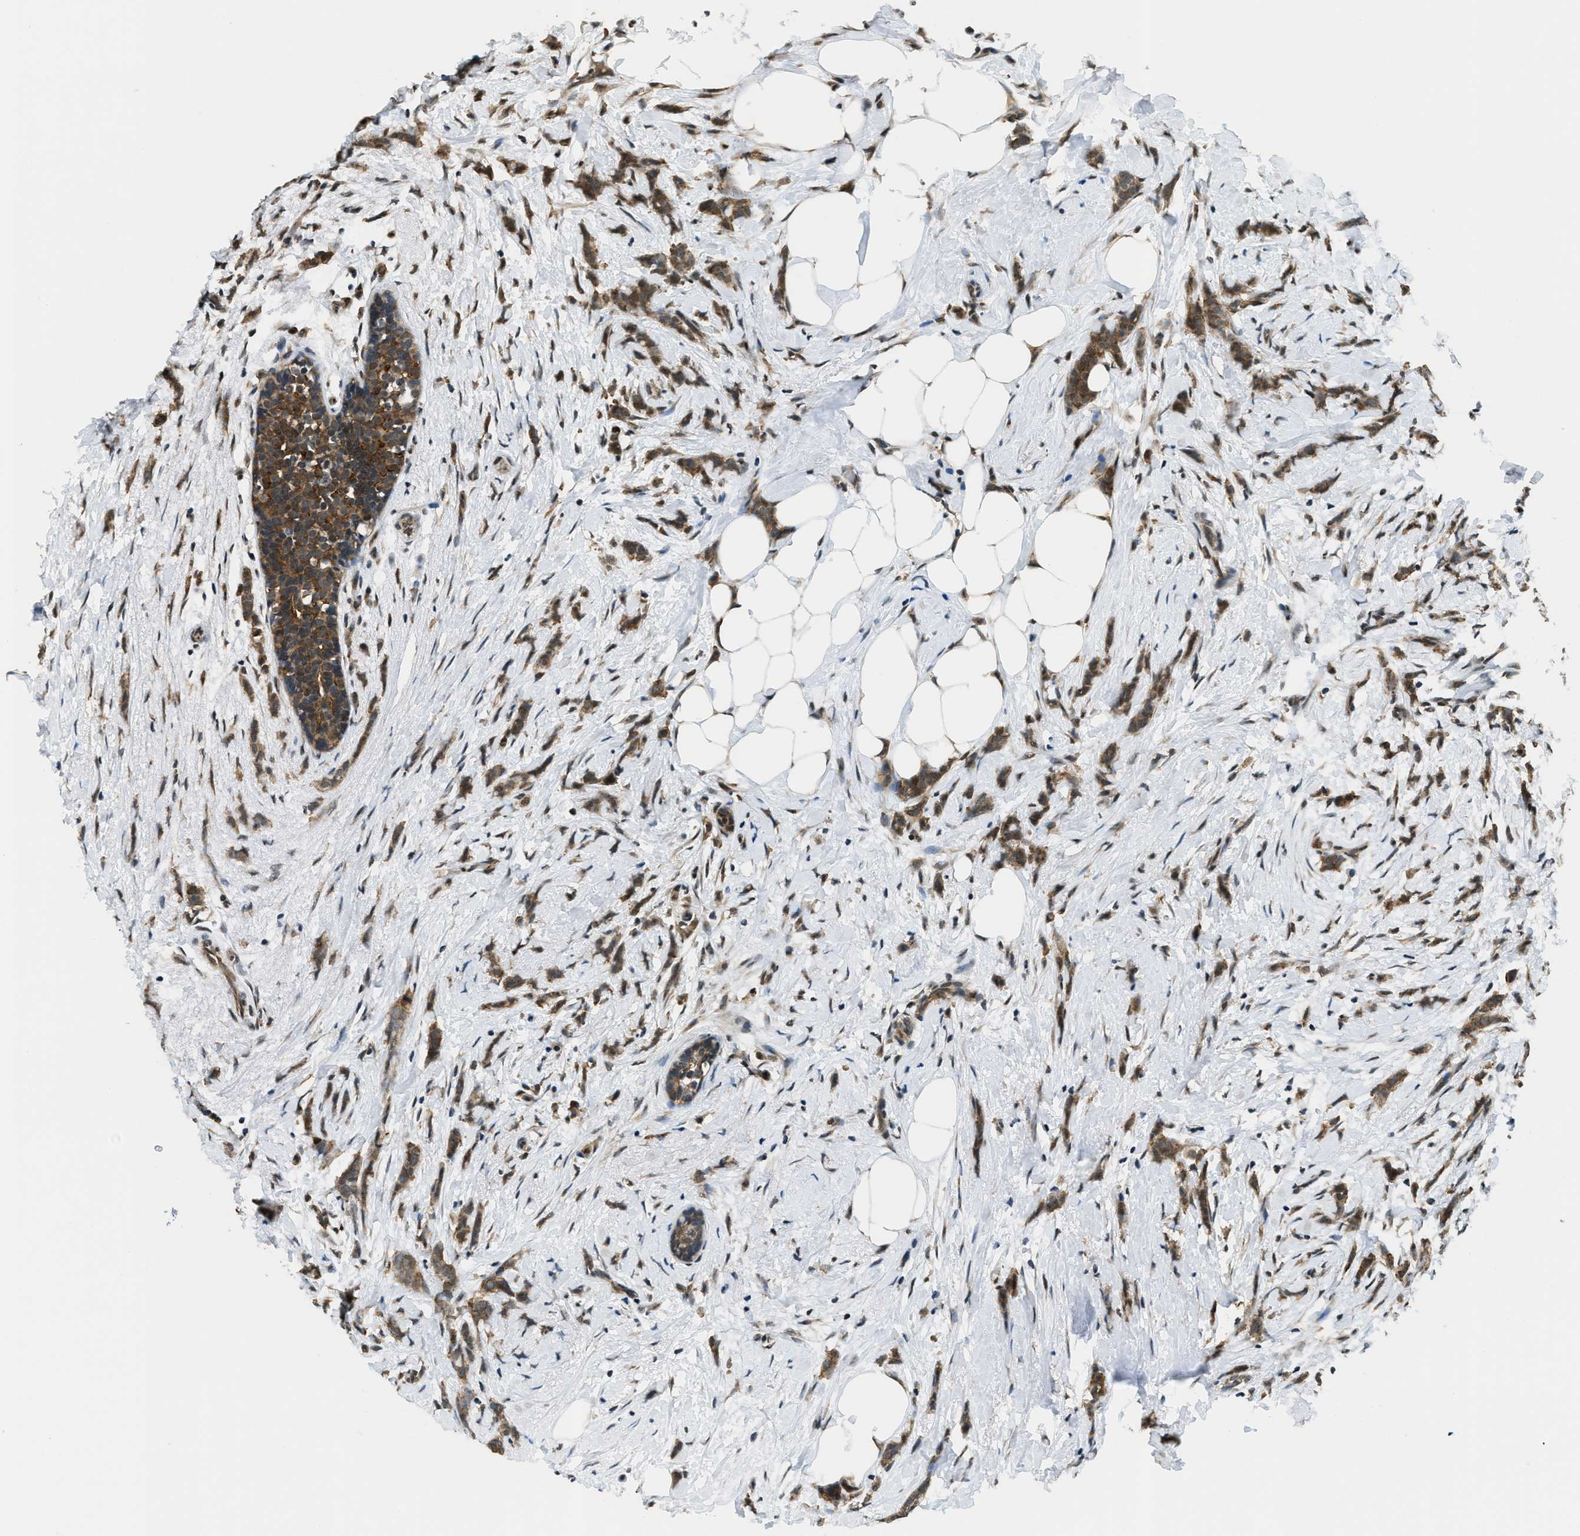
{"staining": {"intensity": "moderate", "quantity": ">75%", "location": "cytoplasmic/membranous"}, "tissue": "breast cancer", "cell_type": "Tumor cells", "image_type": "cancer", "snomed": [{"axis": "morphology", "description": "Lobular carcinoma, in situ"}, {"axis": "morphology", "description": "Lobular carcinoma"}, {"axis": "topography", "description": "Breast"}], "caption": "High-power microscopy captured an IHC photomicrograph of lobular carcinoma in situ (breast), revealing moderate cytoplasmic/membranous staining in about >75% of tumor cells.", "gene": "RAB11FIP1", "patient": {"sex": "female", "age": 41}}